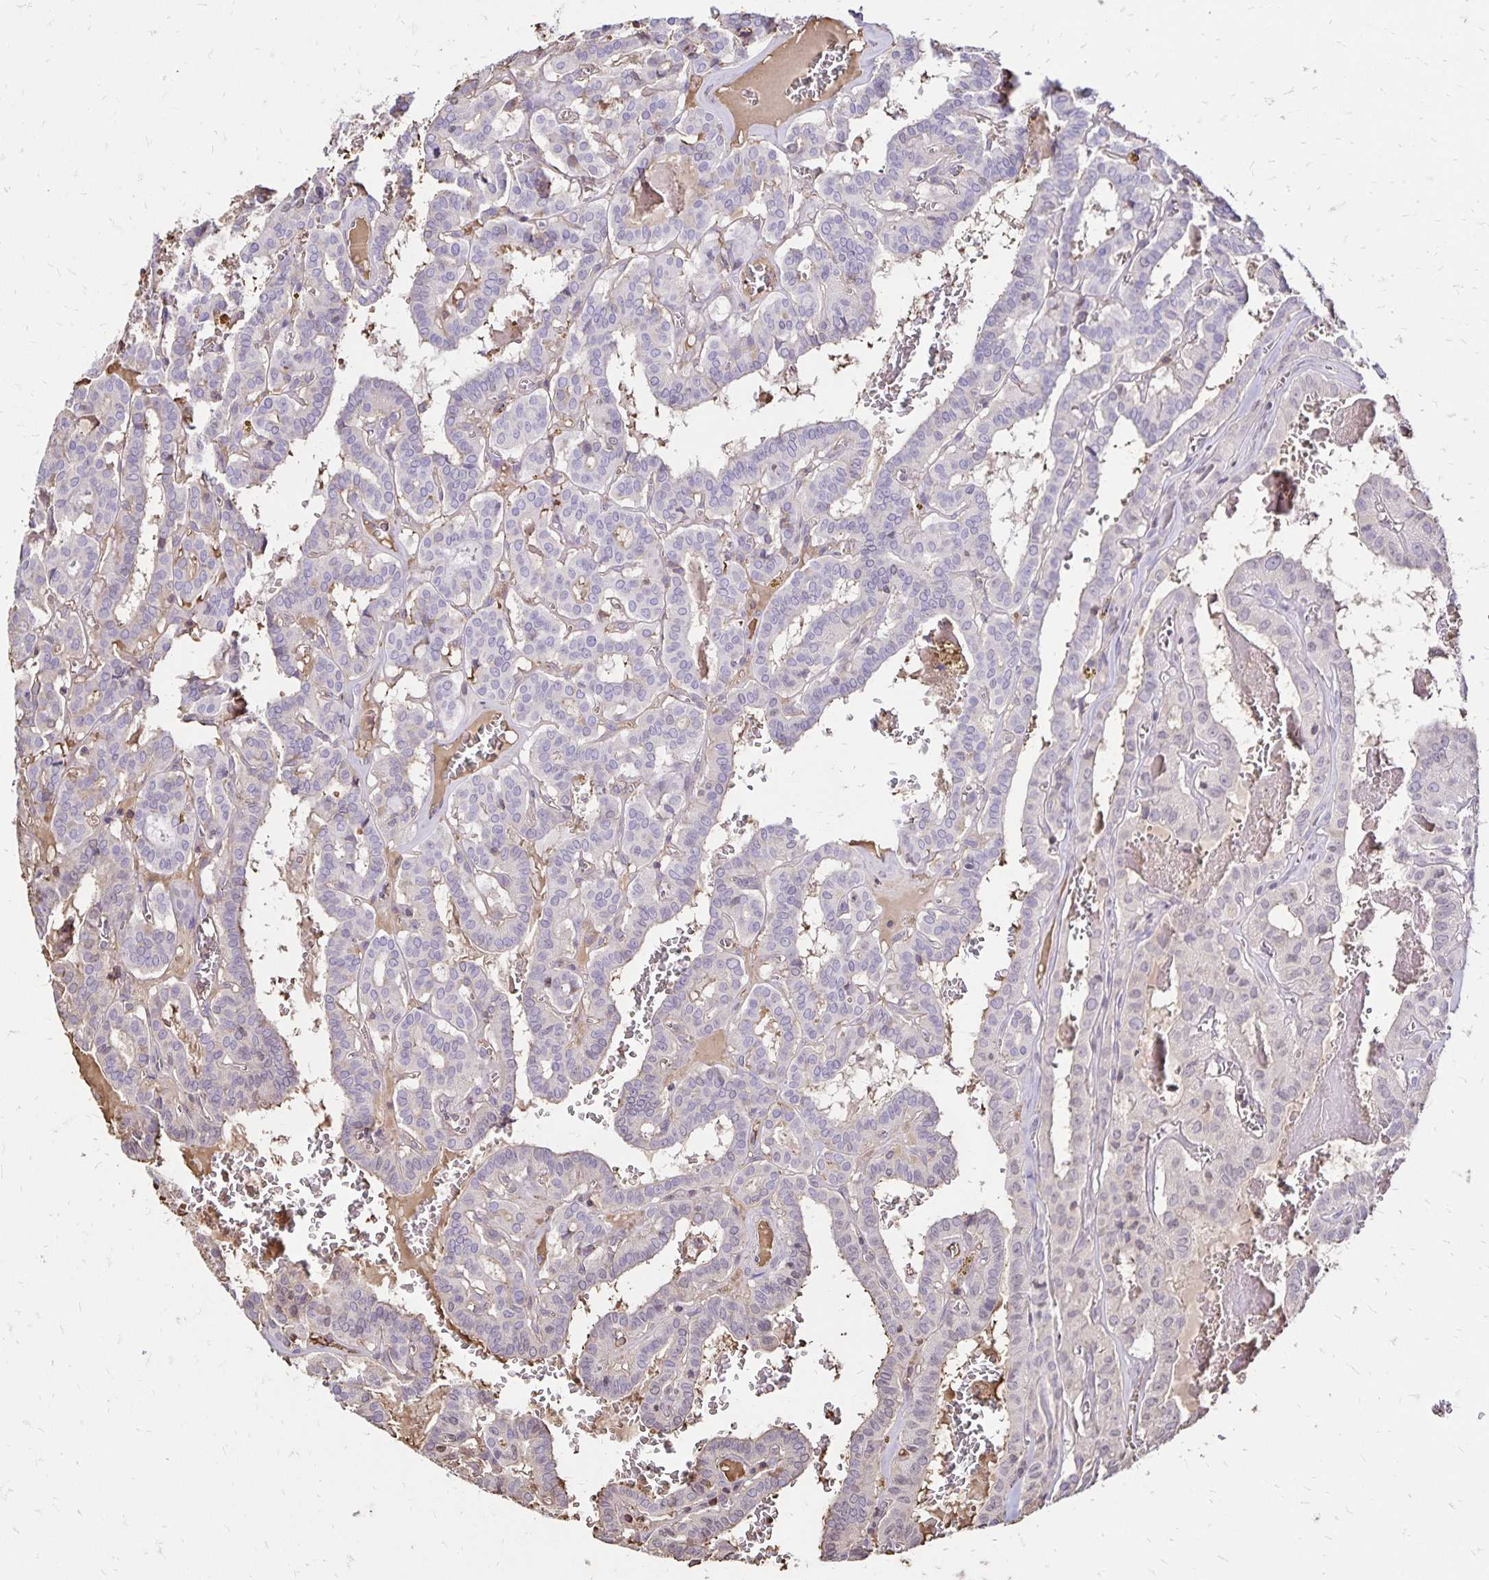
{"staining": {"intensity": "negative", "quantity": "none", "location": "none"}, "tissue": "thyroid cancer", "cell_type": "Tumor cells", "image_type": "cancer", "snomed": [{"axis": "morphology", "description": "Papillary adenocarcinoma, NOS"}, {"axis": "topography", "description": "Thyroid gland"}], "caption": "Tumor cells show no significant expression in thyroid papillary adenocarcinoma.", "gene": "KISS1", "patient": {"sex": "female", "age": 21}}